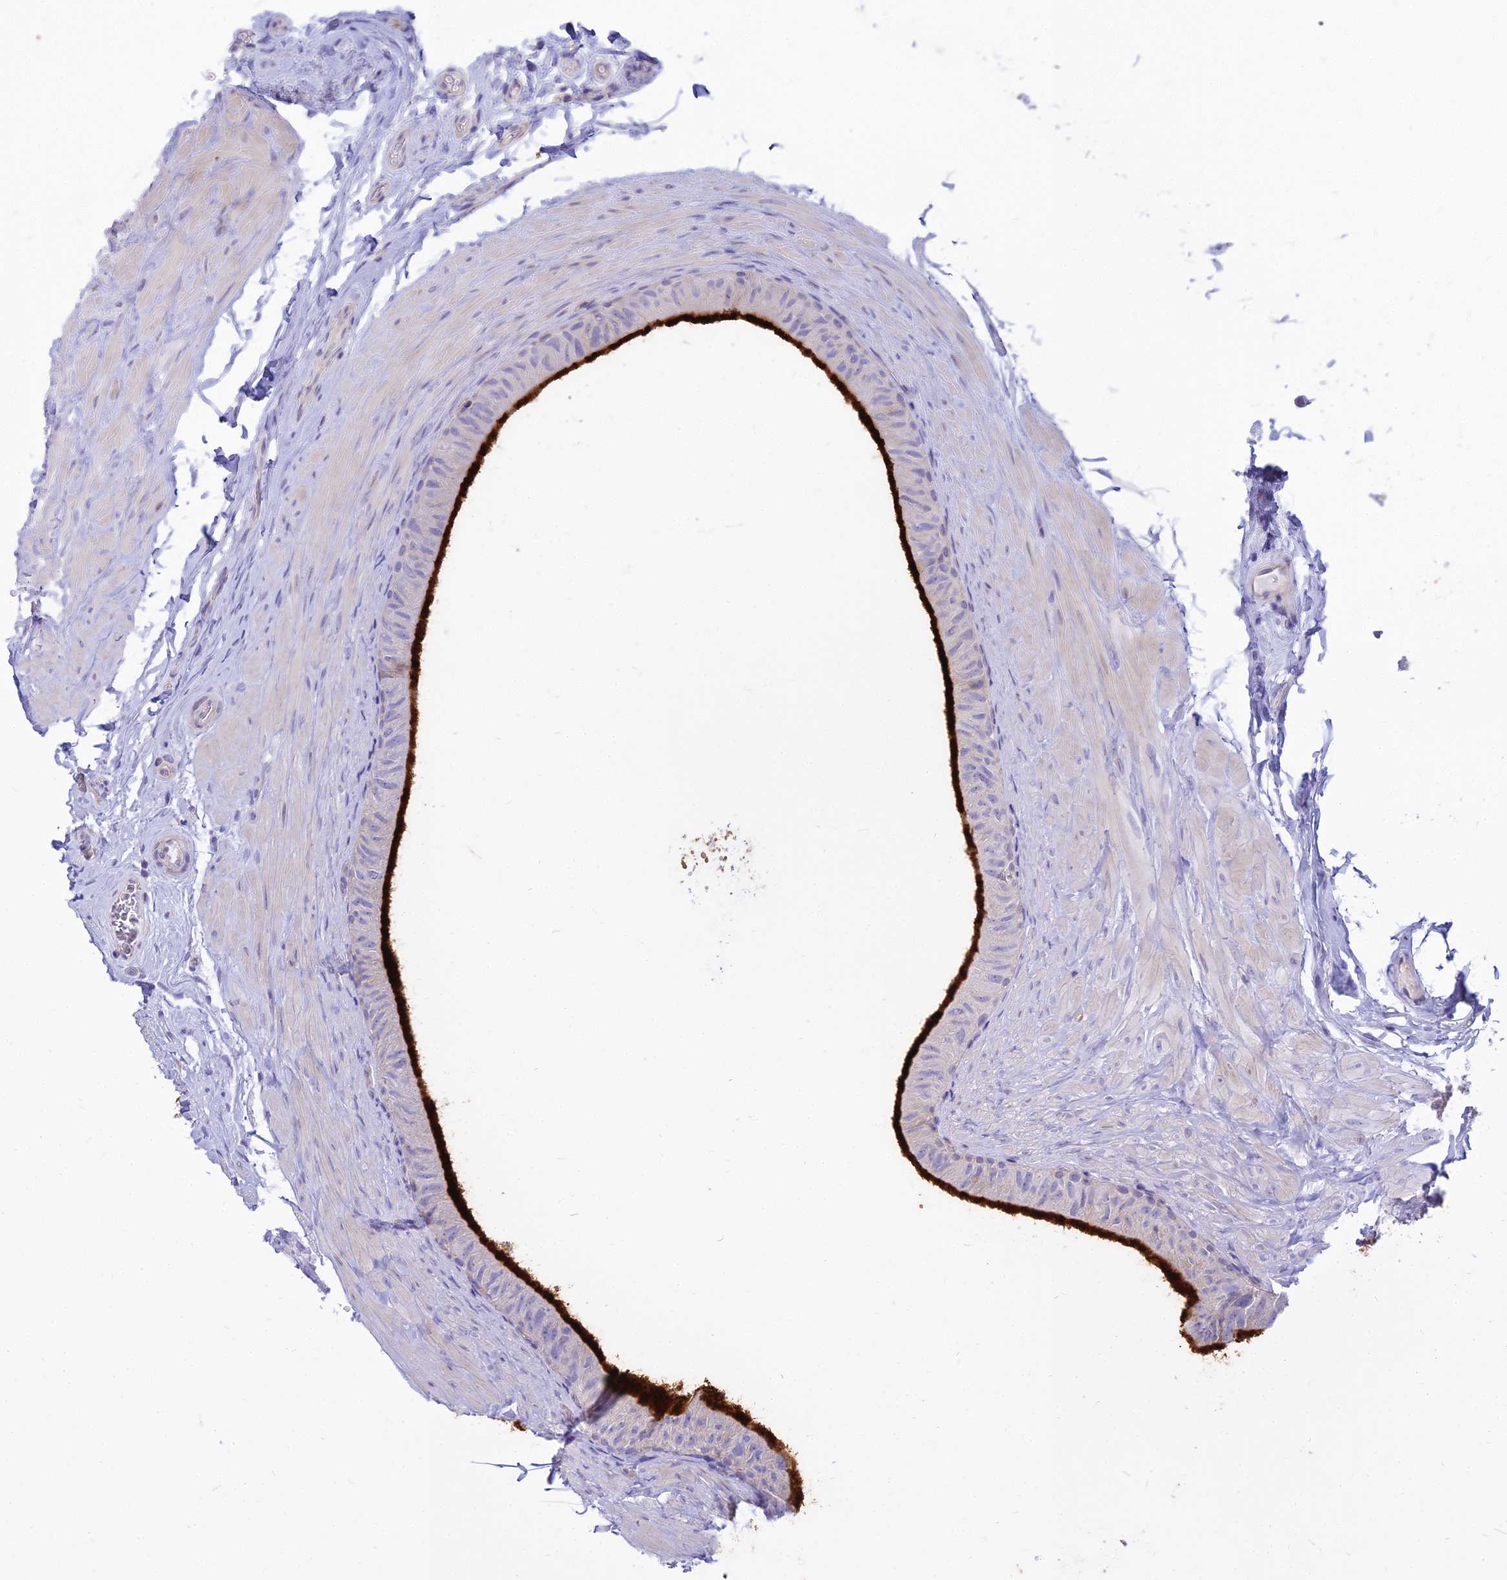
{"staining": {"intensity": "strong", "quantity": ">75%", "location": "cytoplasmic/membranous"}, "tissue": "epididymis", "cell_type": "Glandular cells", "image_type": "normal", "snomed": [{"axis": "morphology", "description": "Normal tissue, NOS"}, {"axis": "topography", "description": "Epididymis"}], "caption": "An immunohistochemistry photomicrograph of unremarkable tissue is shown. Protein staining in brown labels strong cytoplasmic/membranous positivity in epididymis within glandular cells. (IHC, brightfield microscopy, high magnification).", "gene": "SMIM24", "patient": {"sex": "male", "age": 49}}